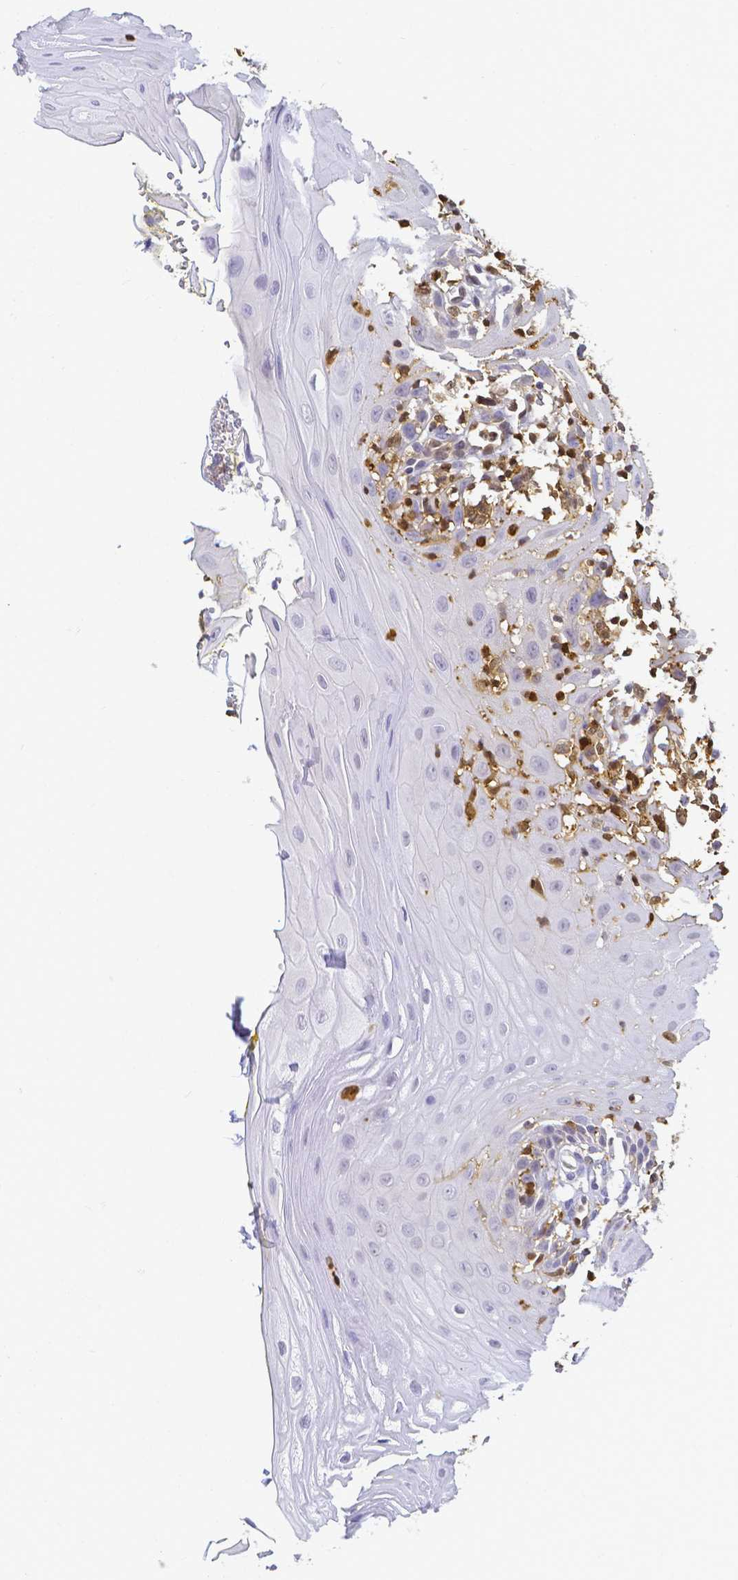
{"staining": {"intensity": "negative", "quantity": "none", "location": "none"}, "tissue": "oral mucosa", "cell_type": "Squamous epithelial cells", "image_type": "normal", "snomed": [{"axis": "morphology", "description": "Normal tissue, NOS"}, {"axis": "topography", "description": "Oral tissue"}], "caption": "Immunohistochemistry (IHC) of normal oral mucosa reveals no expression in squamous epithelial cells. (Stains: DAB immunohistochemistry with hematoxylin counter stain, Microscopy: brightfield microscopy at high magnification).", "gene": "COTL1", "patient": {"sex": "female", "age": 81}}